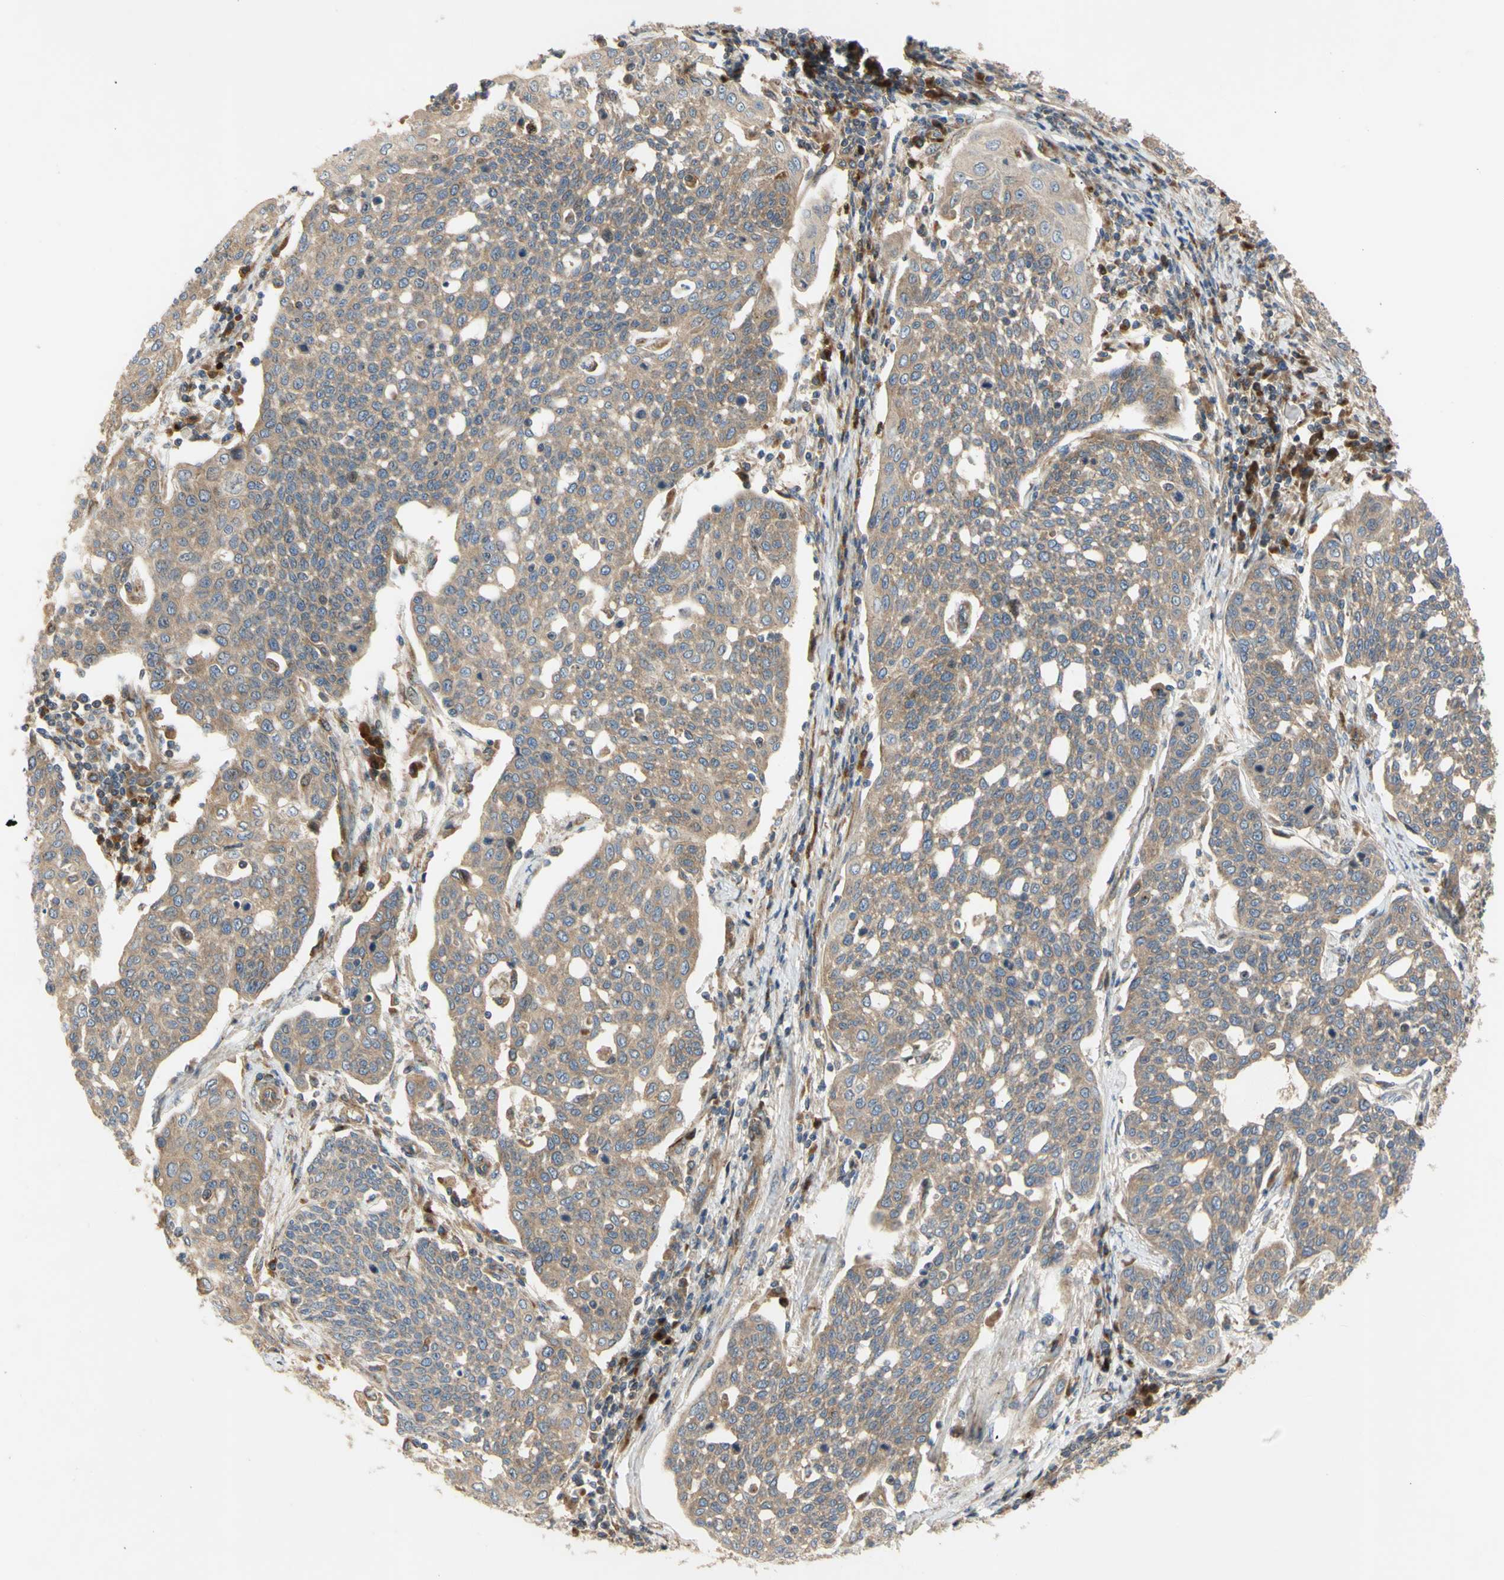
{"staining": {"intensity": "weak", "quantity": ">75%", "location": "cytoplasmic/membranous"}, "tissue": "cervical cancer", "cell_type": "Tumor cells", "image_type": "cancer", "snomed": [{"axis": "morphology", "description": "Squamous cell carcinoma, NOS"}, {"axis": "topography", "description": "Cervix"}], "caption": "Immunohistochemical staining of human cervical squamous cell carcinoma demonstrates weak cytoplasmic/membranous protein positivity in approximately >75% of tumor cells.", "gene": "TUBG2", "patient": {"sex": "female", "age": 34}}